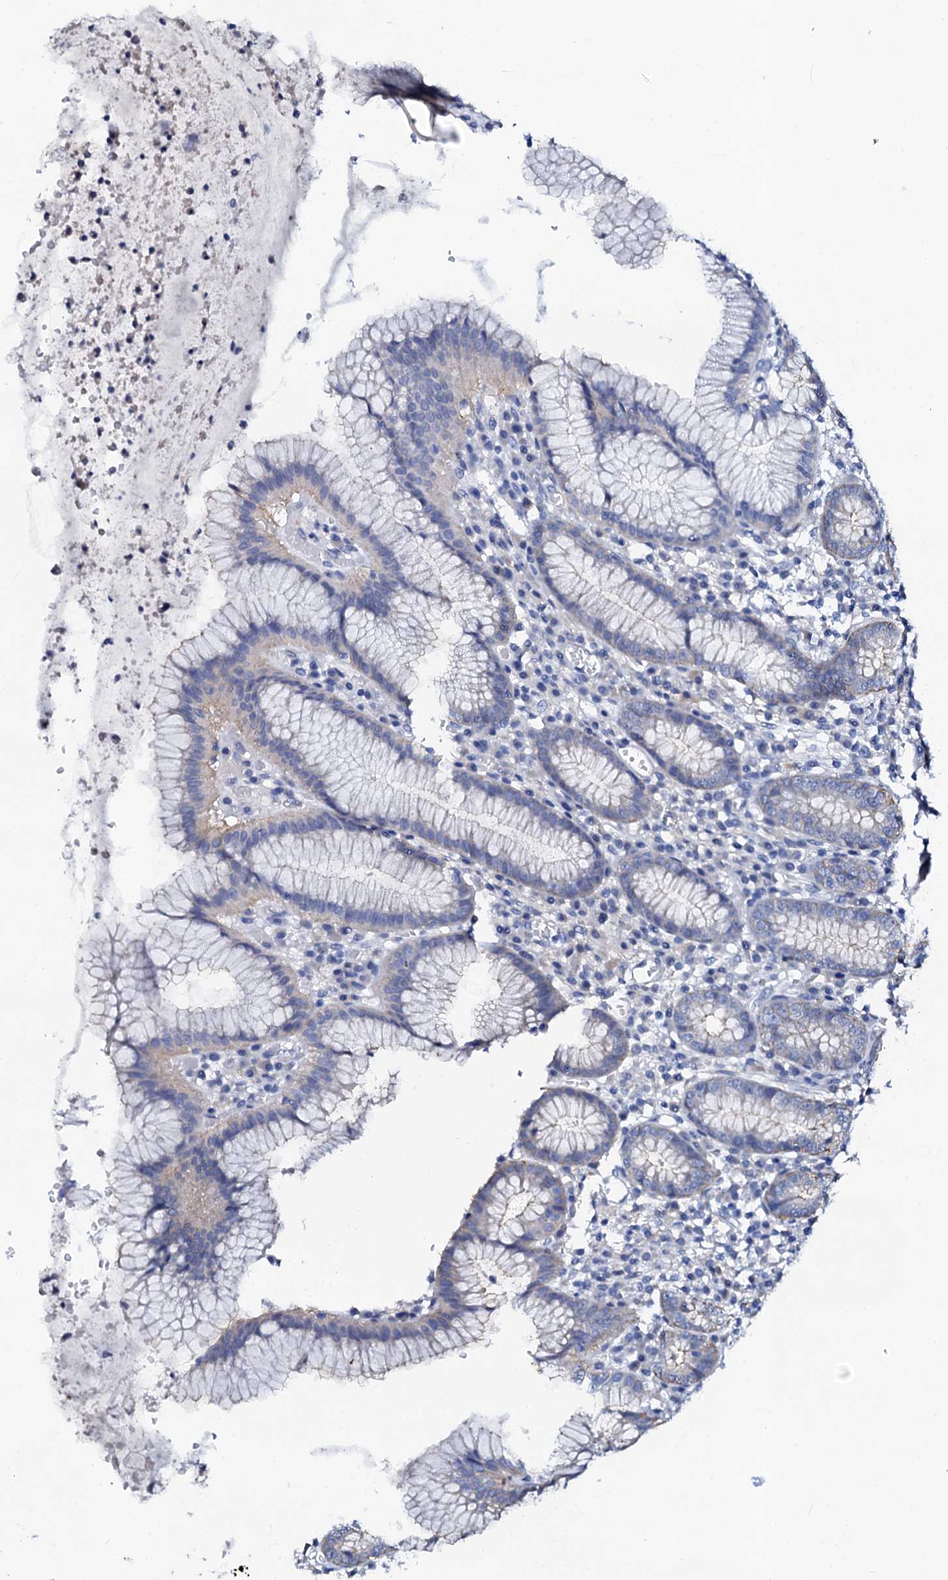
{"staining": {"intensity": "weak", "quantity": "<25%", "location": "cytoplasmic/membranous"}, "tissue": "stomach", "cell_type": "Glandular cells", "image_type": "normal", "snomed": [{"axis": "morphology", "description": "Normal tissue, NOS"}, {"axis": "topography", "description": "Stomach"}], "caption": "The immunohistochemistry micrograph has no significant expression in glandular cells of stomach.", "gene": "GPR176", "patient": {"sex": "male", "age": 55}}